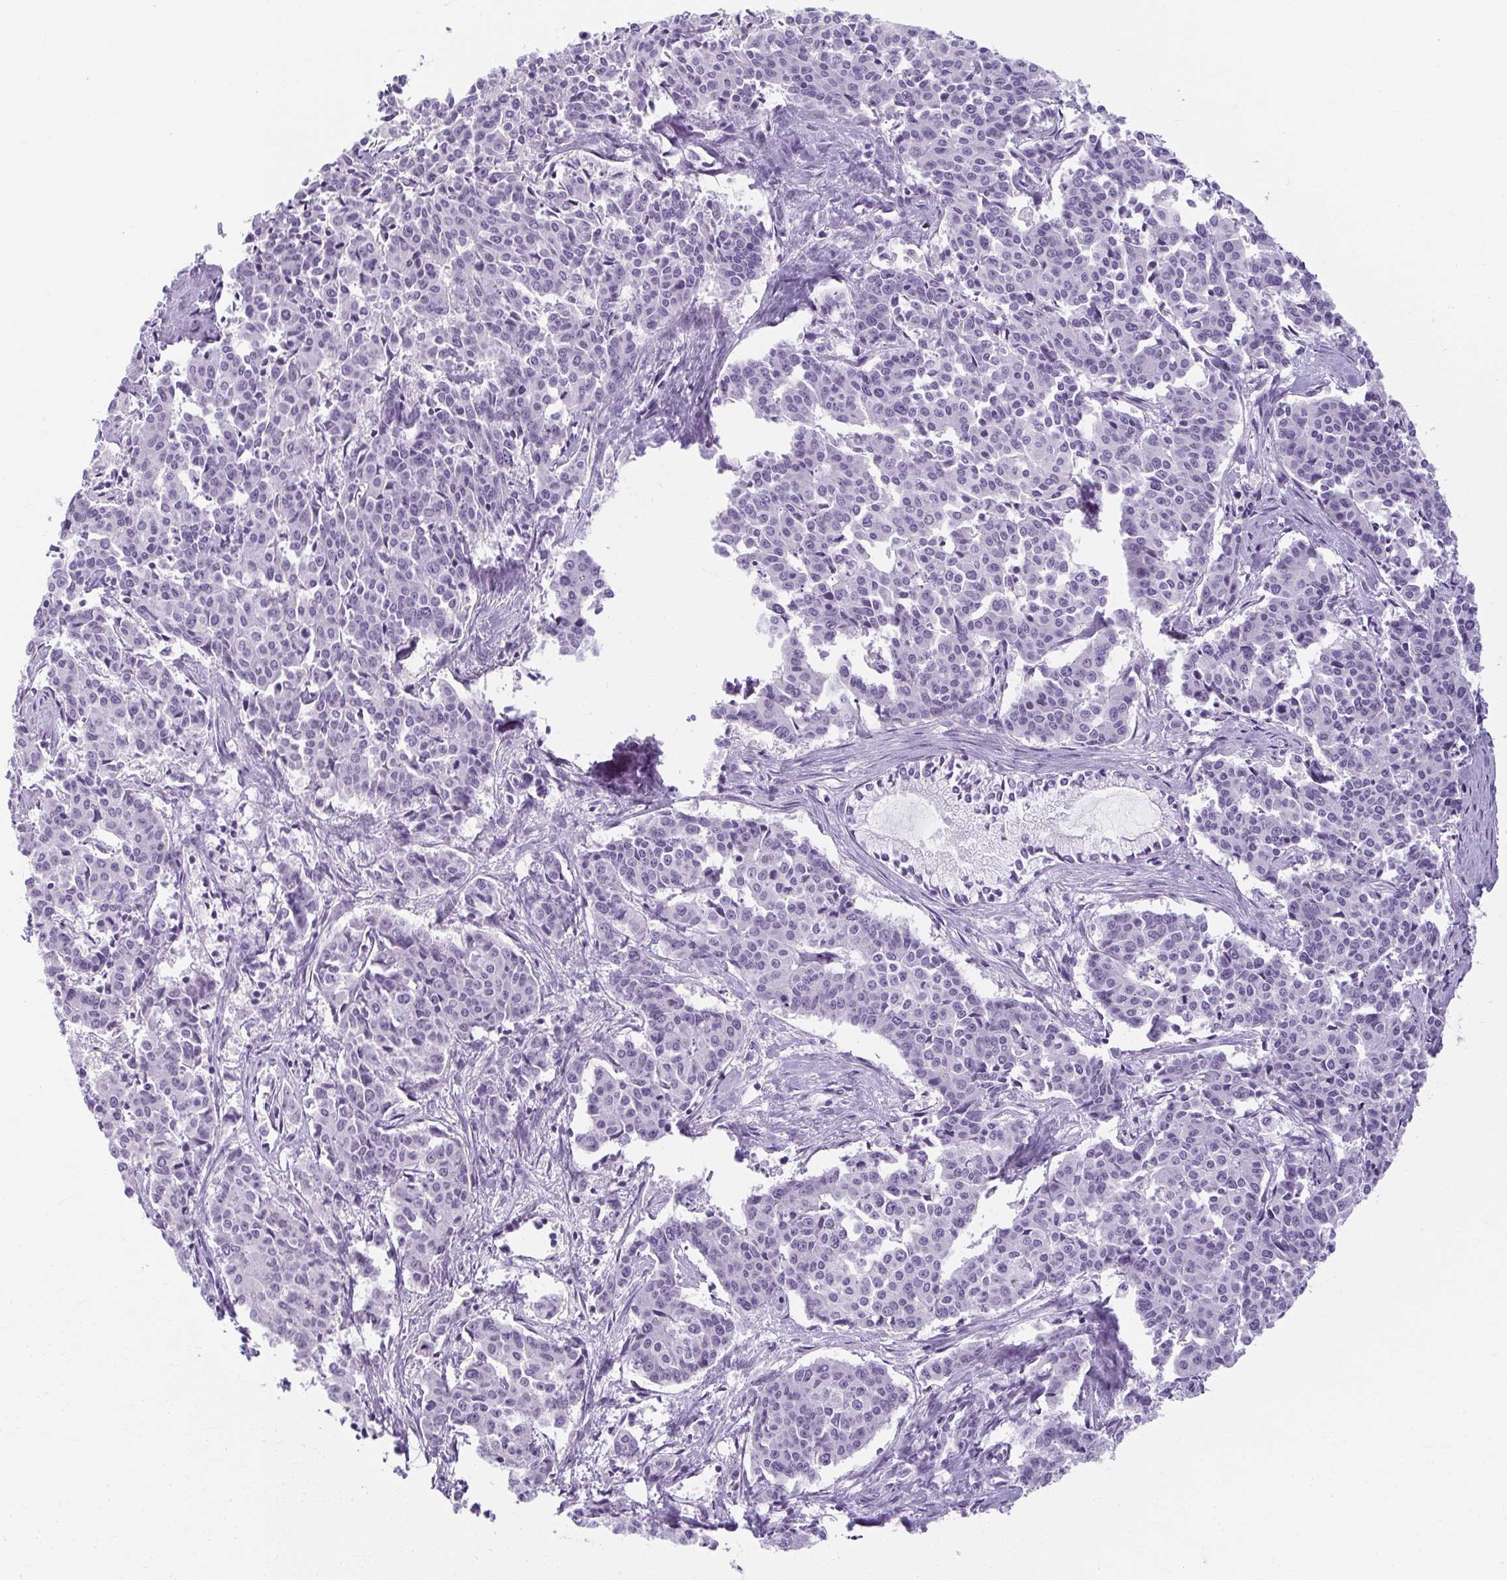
{"staining": {"intensity": "negative", "quantity": "none", "location": "none"}, "tissue": "cervical cancer", "cell_type": "Tumor cells", "image_type": "cancer", "snomed": [{"axis": "morphology", "description": "Squamous cell carcinoma, NOS"}, {"axis": "topography", "description": "Cervix"}], "caption": "The IHC image has no significant positivity in tumor cells of cervical cancer tissue. (DAB IHC visualized using brightfield microscopy, high magnification).", "gene": "MOBP", "patient": {"sex": "female", "age": 28}}